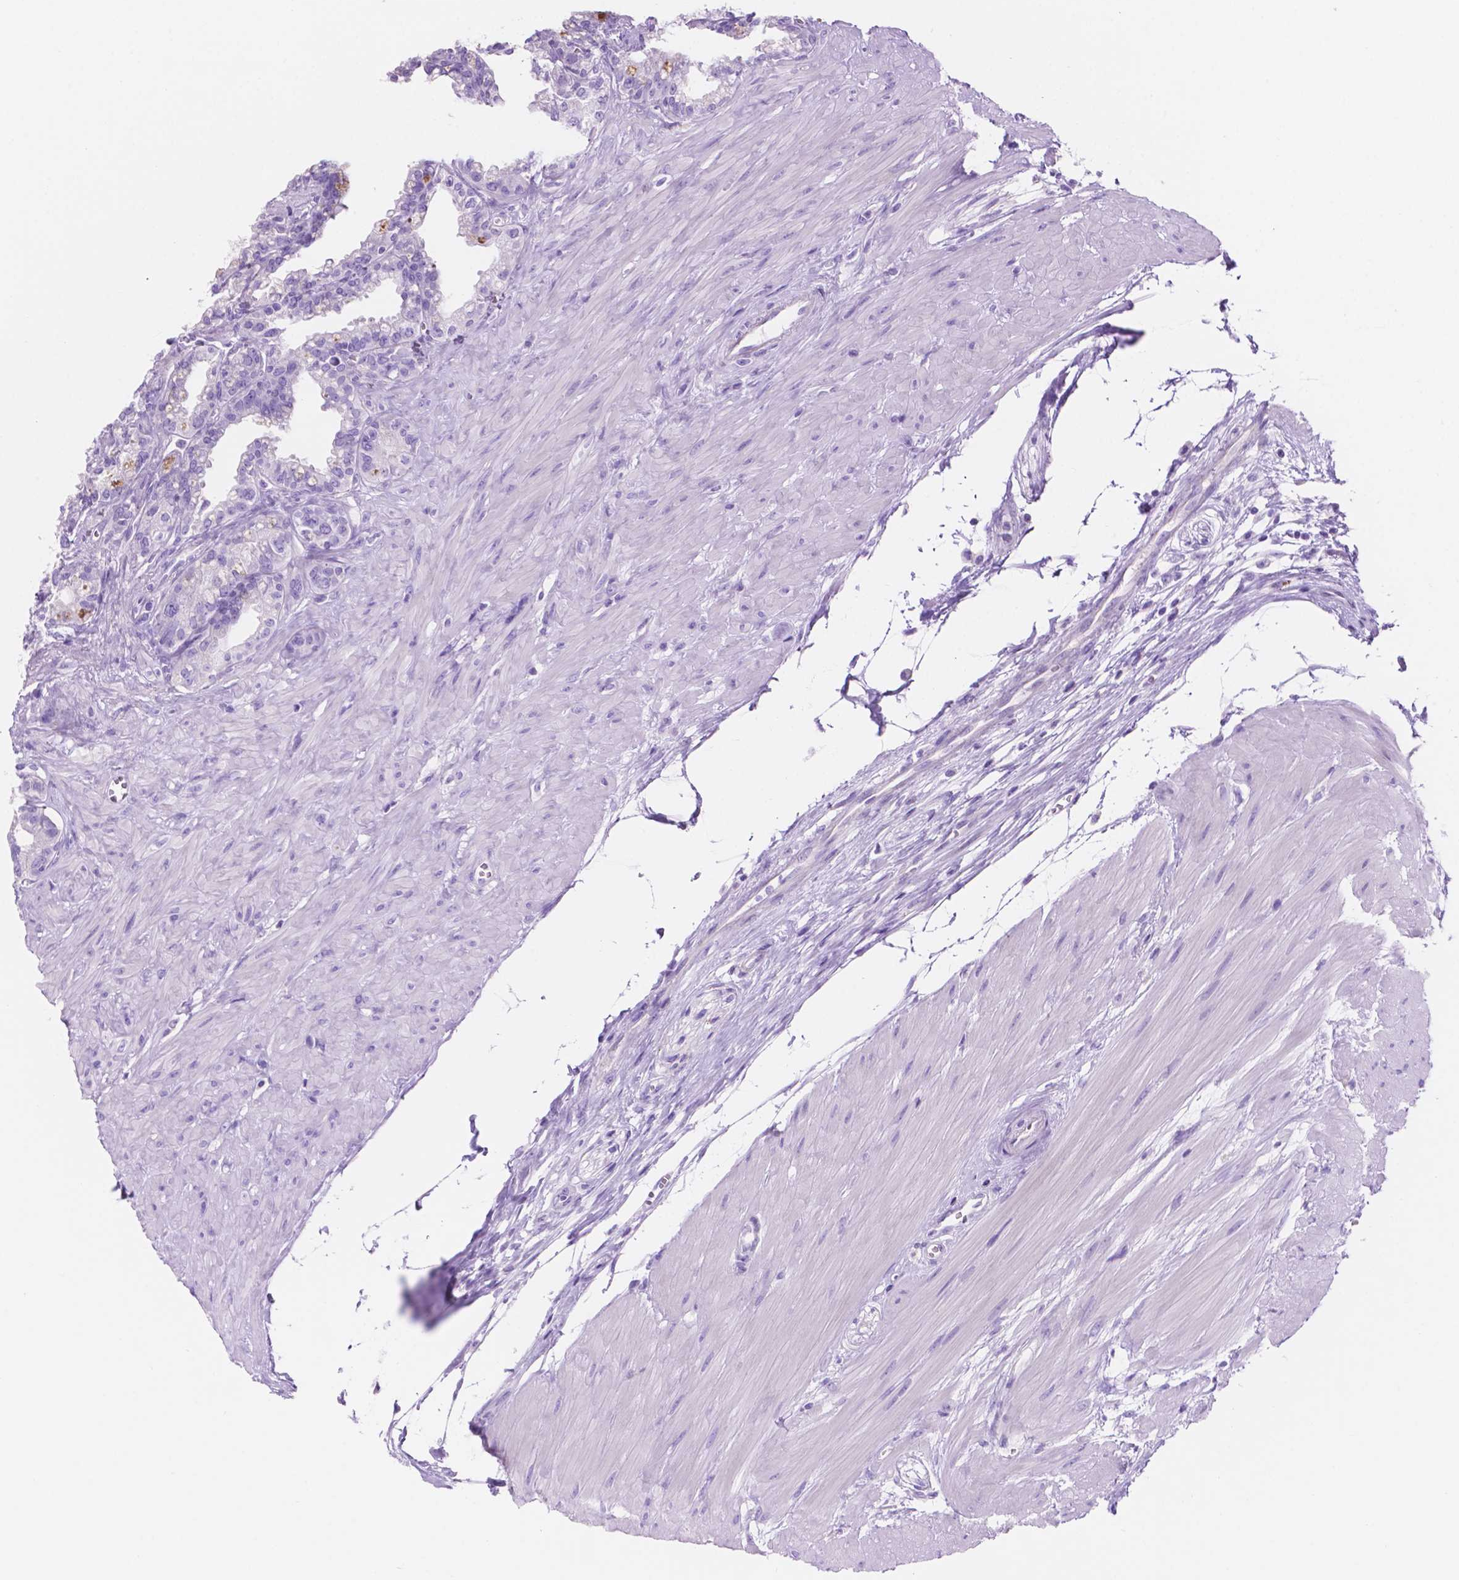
{"staining": {"intensity": "negative", "quantity": "none", "location": "none"}, "tissue": "seminal vesicle", "cell_type": "Glandular cells", "image_type": "normal", "snomed": [{"axis": "morphology", "description": "Normal tissue, NOS"}, {"axis": "morphology", "description": "Urothelial carcinoma, NOS"}, {"axis": "topography", "description": "Urinary bladder"}, {"axis": "topography", "description": "Seminal veicle"}], "caption": "DAB immunohistochemical staining of normal seminal vesicle displays no significant expression in glandular cells. Nuclei are stained in blue.", "gene": "IGFN1", "patient": {"sex": "male", "age": 76}}